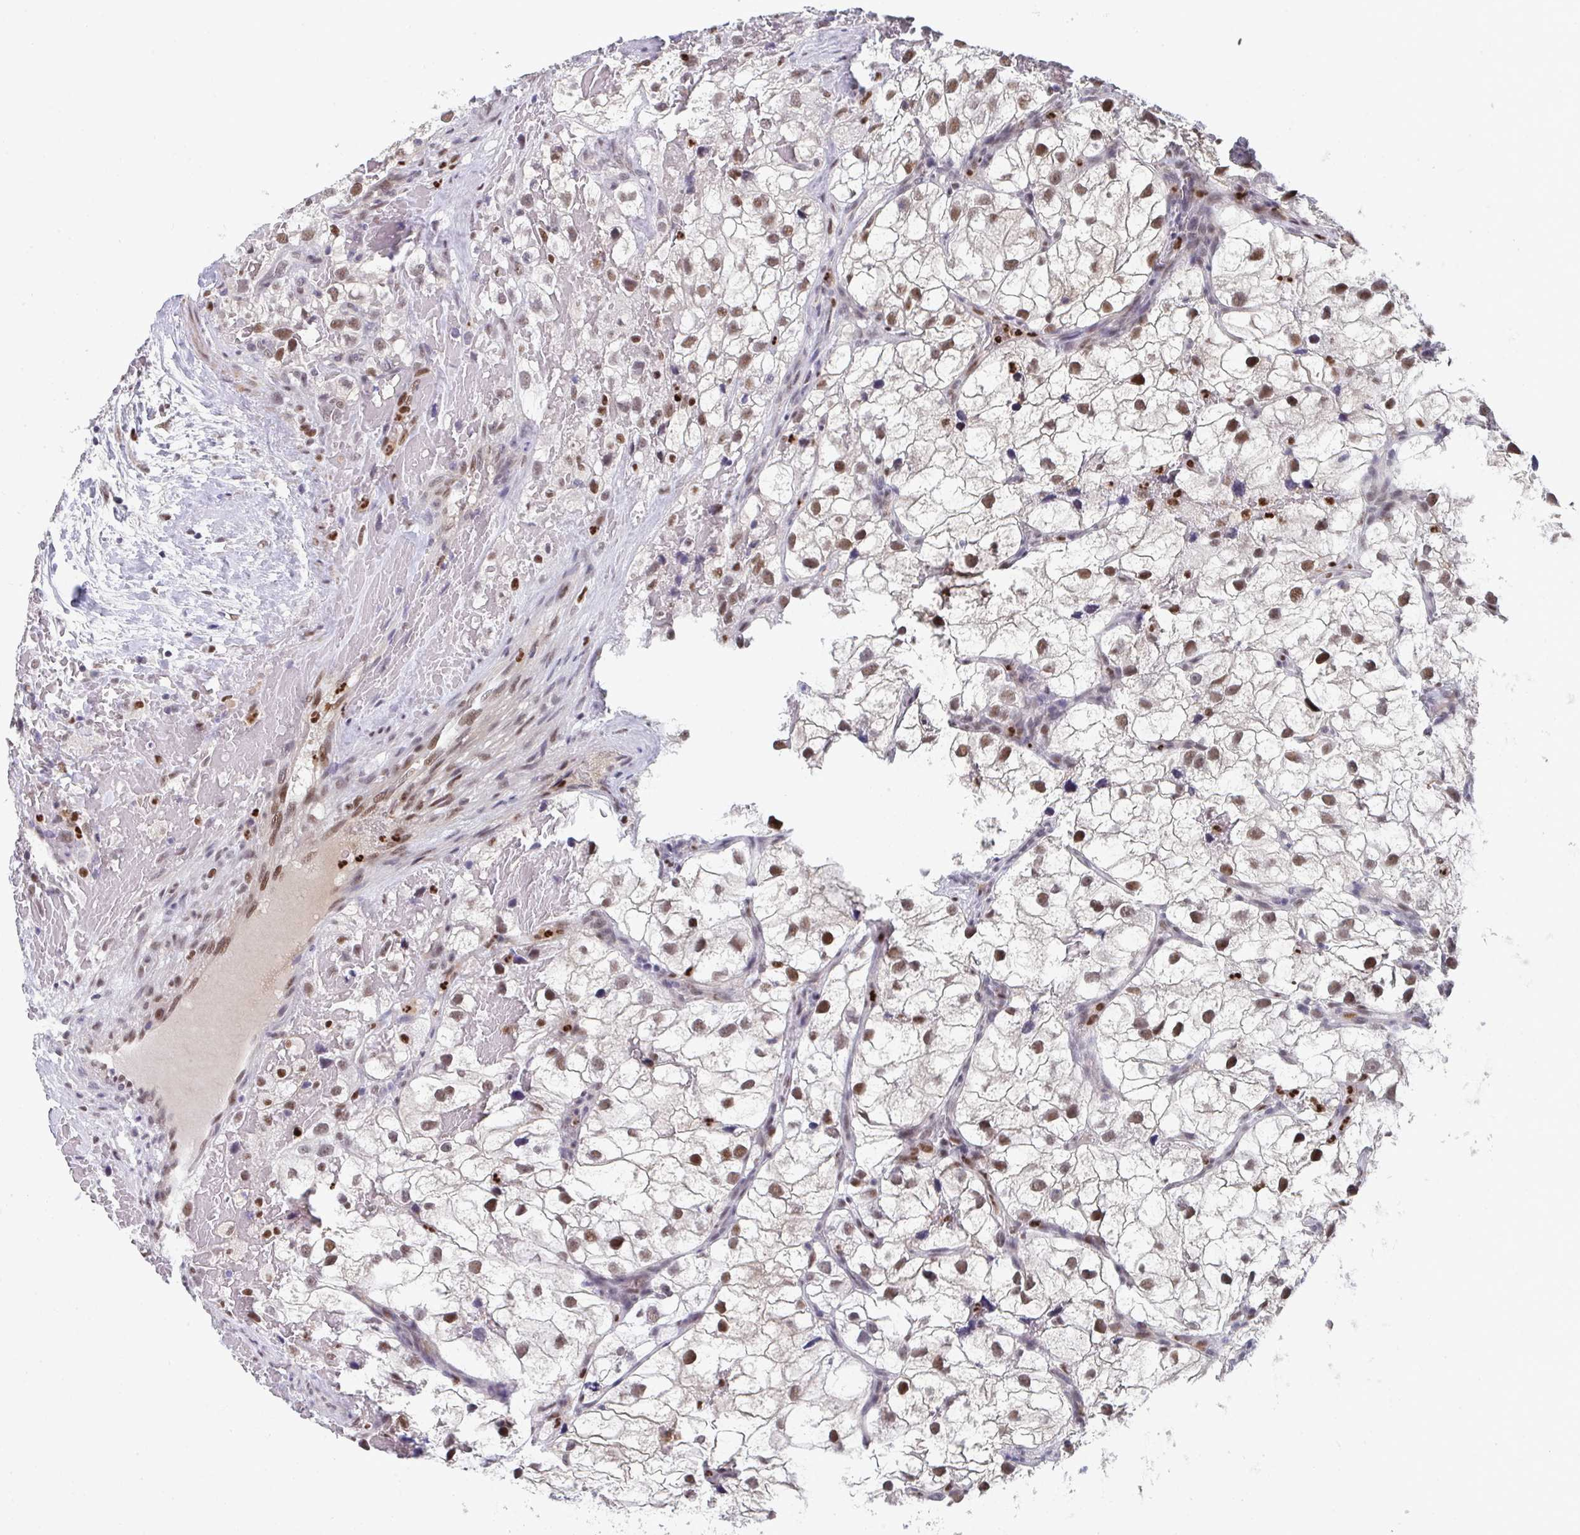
{"staining": {"intensity": "moderate", "quantity": ">75%", "location": "nuclear"}, "tissue": "renal cancer", "cell_type": "Tumor cells", "image_type": "cancer", "snomed": [{"axis": "morphology", "description": "Adenocarcinoma, NOS"}, {"axis": "topography", "description": "Kidney"}], "caption": "Immunohistochemical staining of human renal cancer (adenocarcinoma) demonstrates medium levels of moderate nuclear staining in approximately >75% of tumor cells. (DAB (3,3'-diaminobenzidine) IHC, brown staining for protein, blue staining for nuclei).", "gene": "JDP2", "patient": {"sex": "male", "age": 59}}